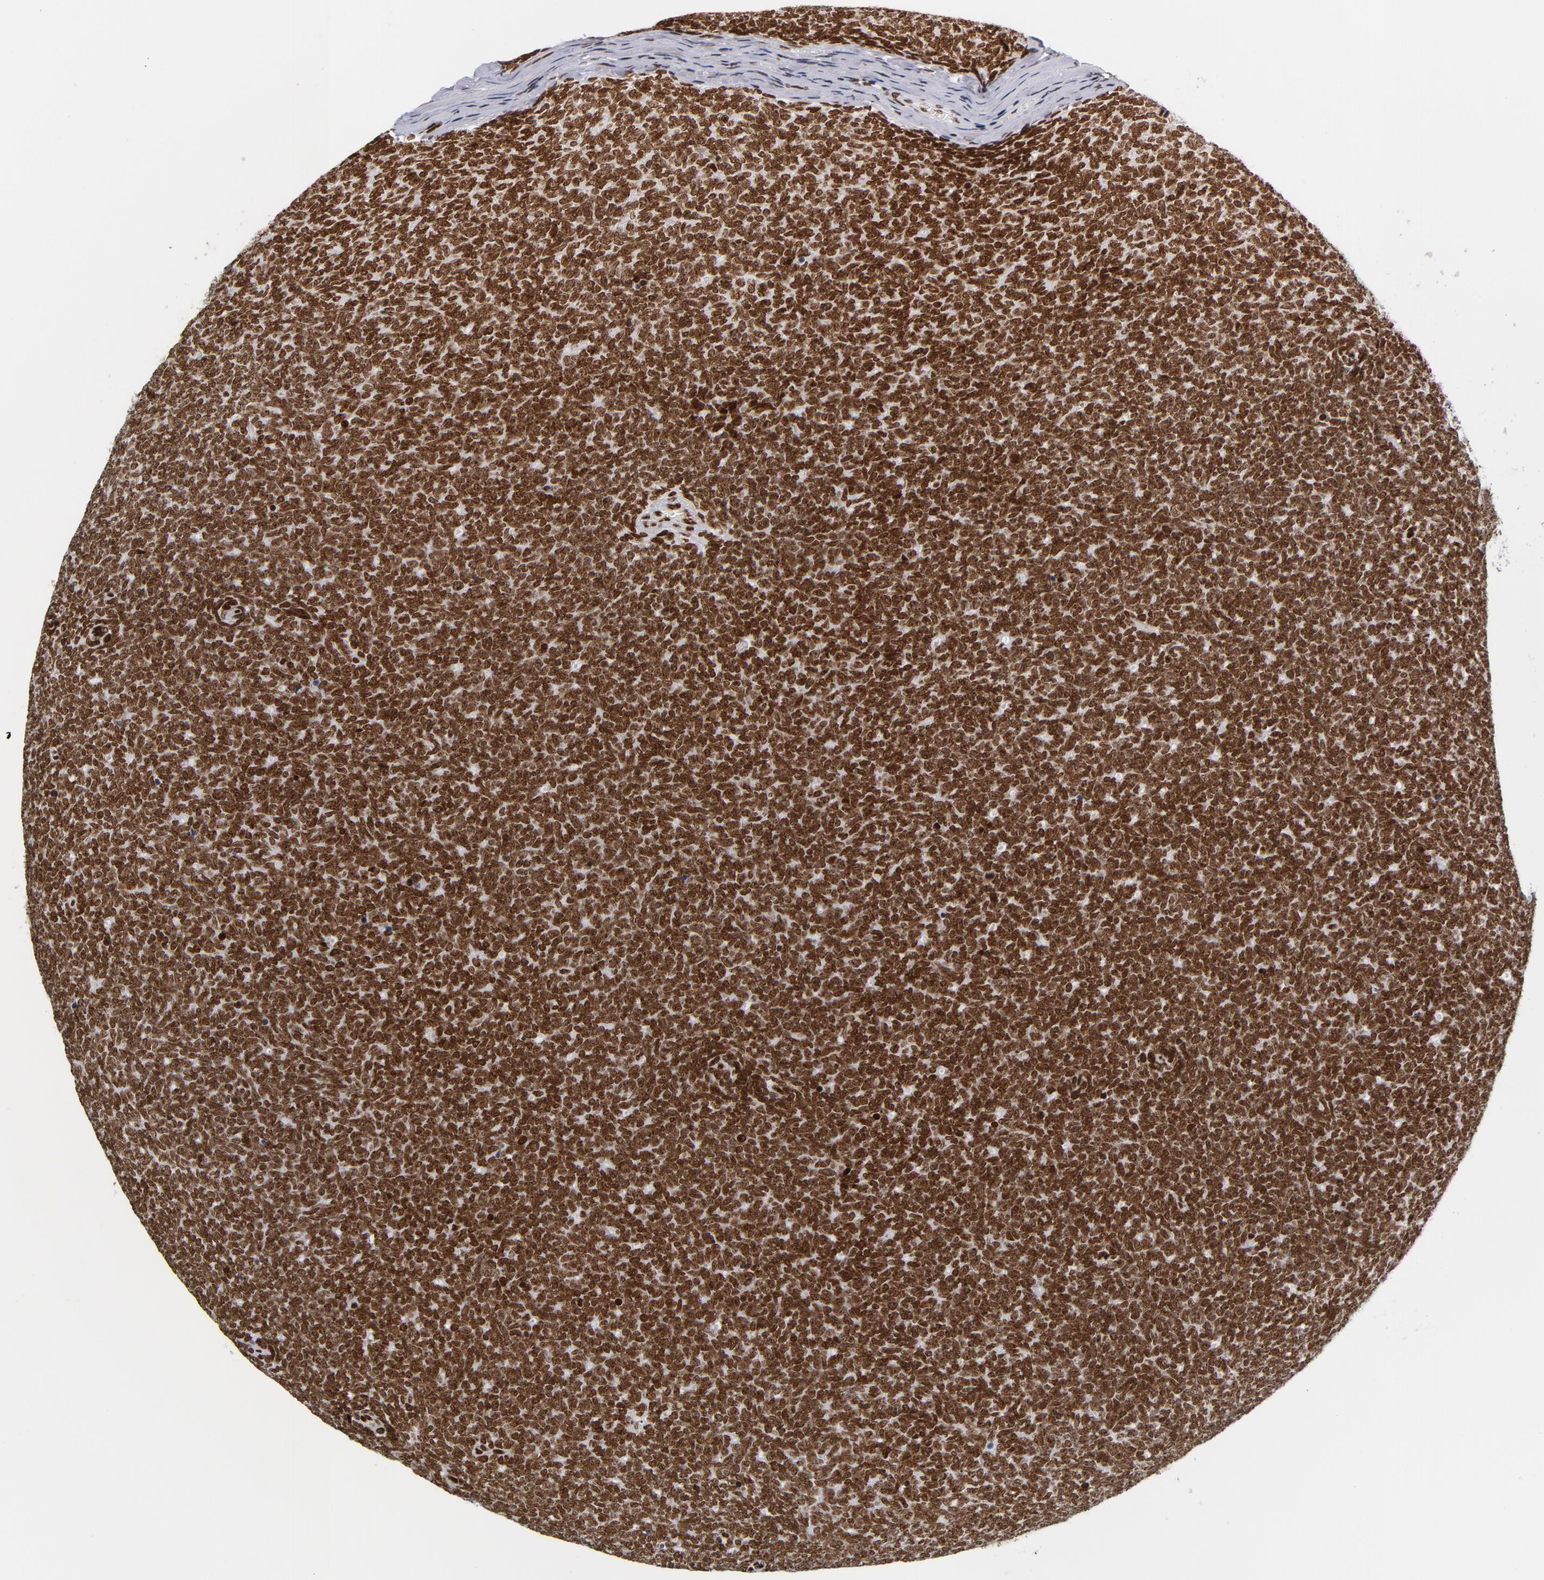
{"staining": {"intensity": "strong", "quantity": ">75%", "location": "nuclear"}, "tissue": "renal cancer", "cell_type": "Tumor cells", "image_type": "cancer", "snomed": [{"axis": "morphology", "description": "Neoplasm, malignant, NOS"}, {"axis": "topography", "description": "Kidney"}], "caption": "A high amount of strong nuclear positivity is present in approximately >75% of tumor cells in renal neoplasm (malignant) tissue. (IHC, brightfield microscopy, high magnification).", "gene": "TOP2B", "patient": {"sex": "male", "age": 28}}